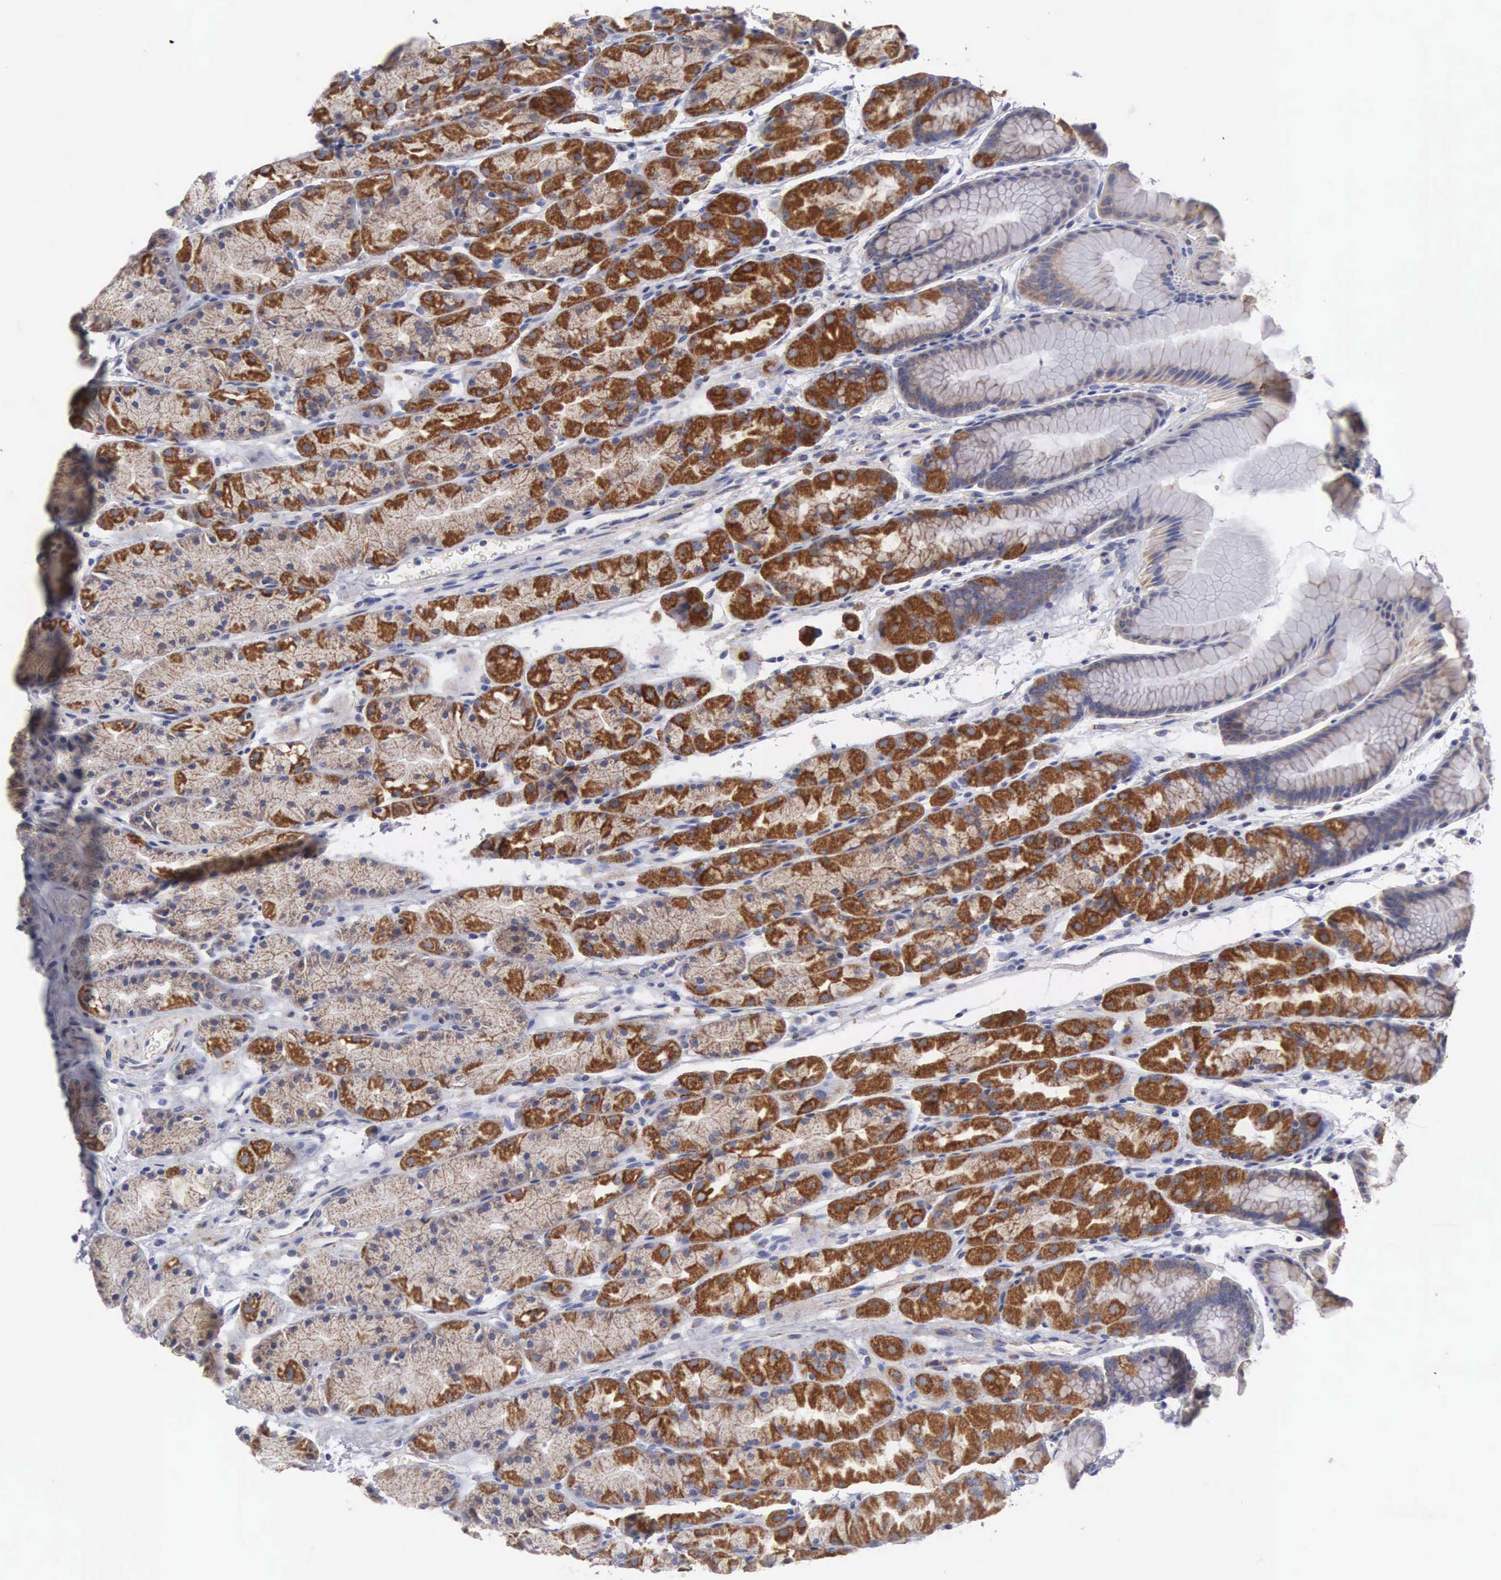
{"staining": {"intensity": "moderate", "quantity": "25%-75%", "location": "cytoplasmic/membranous"}, "tissue": "stomach", "cell_type": "Glandular cells", "image_type": "normal", "snomed": [{"axis": "morphology", "description": "Normal tissue, NOS"}, {"axis": "topography", "description": "Esophagus"}, {"axis": "topography", "description": "Stomach, upper"}], "caption": "The histopathology image demonstrates immunohistochemical staining of unremarkable stomach. There is moderate cytoplasmic/membranous expression is appreciated in approximately 25%-75% of glandular cells.", "gene": "APOOL", "patient": {"sex": "male", "age": 47}}